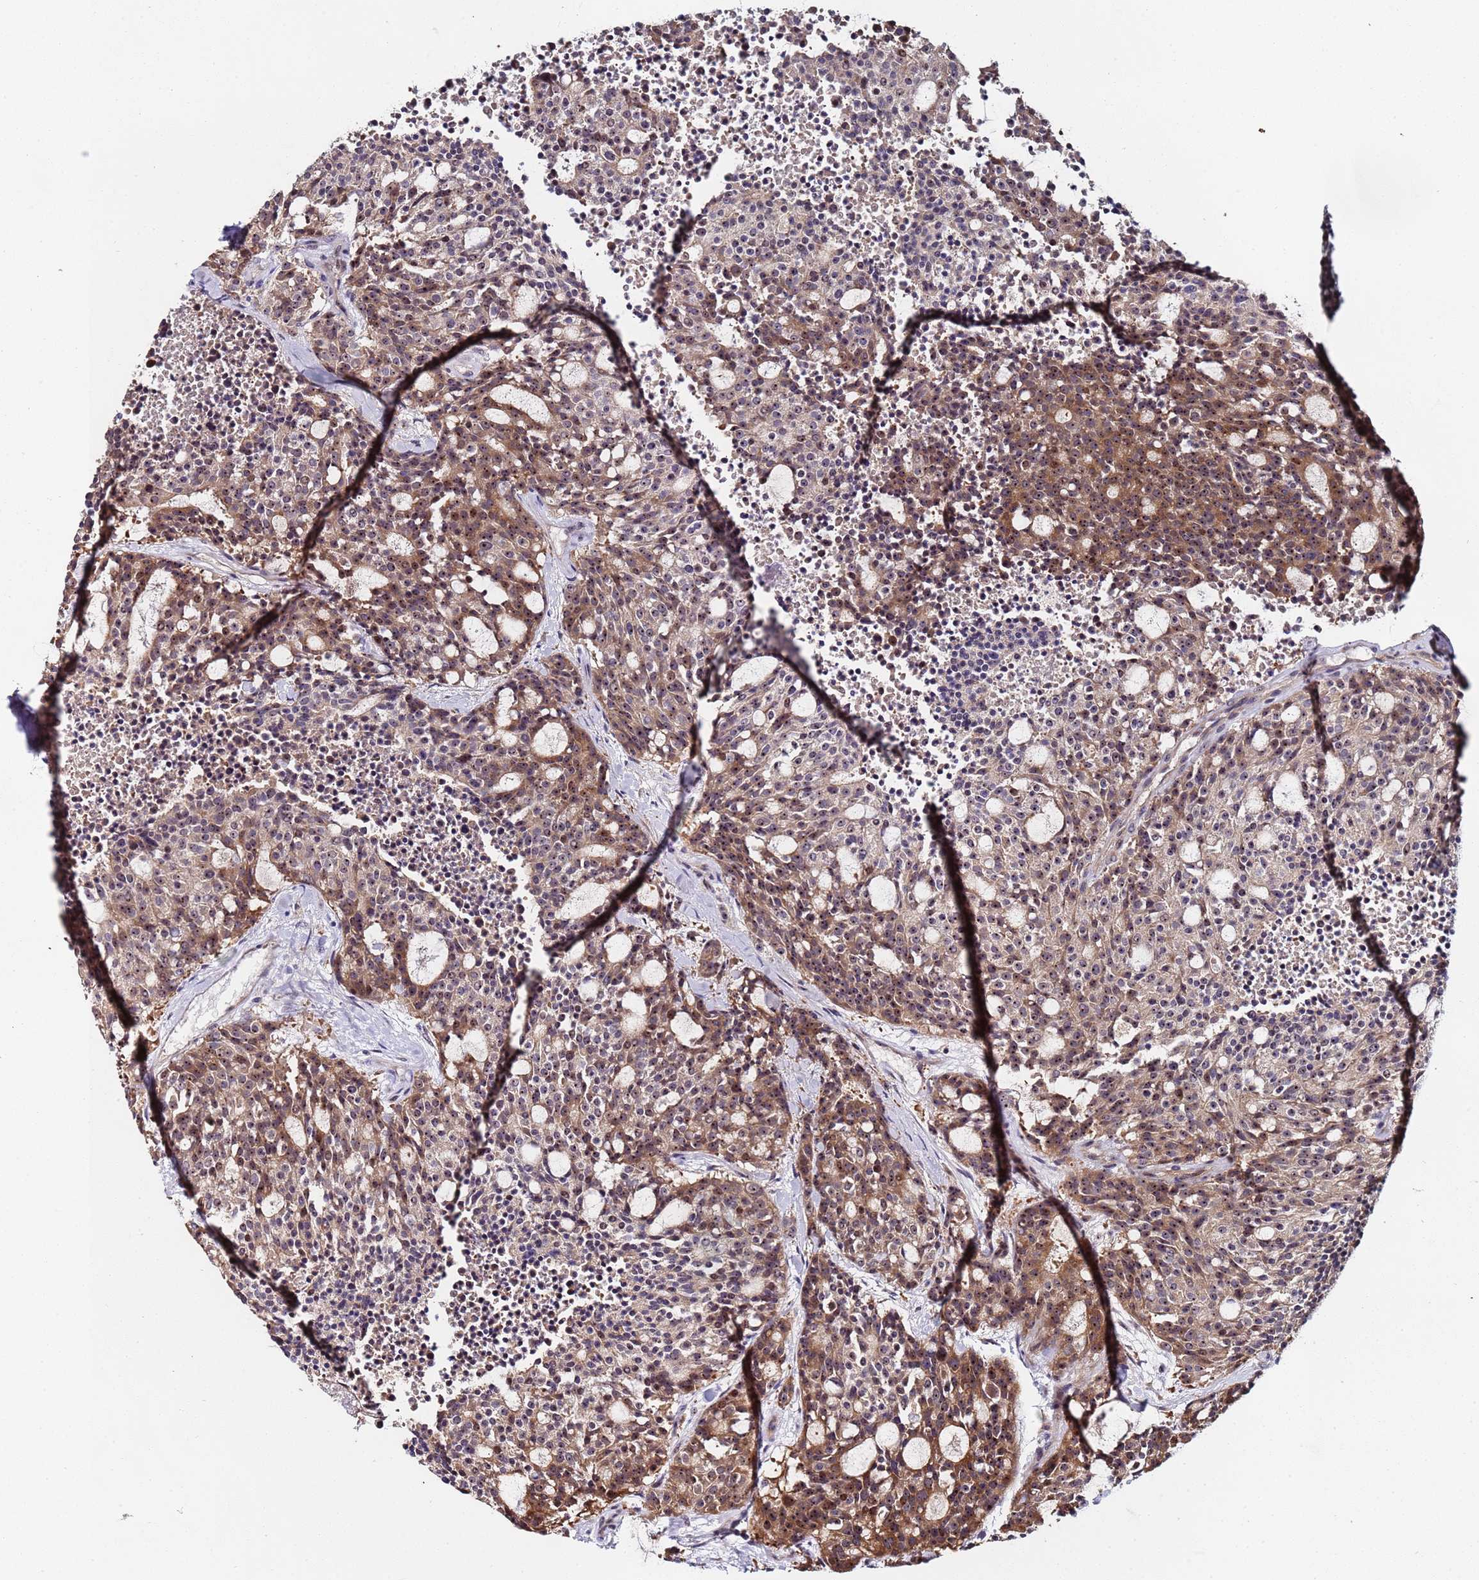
{"staining": {"intensity": "moderate", "quantity": ">75%", "location": "cytoplasmic/membranous,nuclear"}, "tissue": "carcinoid", "cell_type": "Tumor cells", "image_type": "cancer", "snomed": [{"axis": "morphology", "description": "Carcinoid, malignant, NOS"}, {"axis": "topography", "description": "Pancreas"}], "caption": "High-magnification brightfield microscopy of carcinoid stained with DAB (3,3'-diaminobenzidine) (brown) and counterstained with hematoxylin (blue). tumor cells exhibit moderate cytoplasmic/membranous and nuclear expression is appreciated in about>75% of cells.", "gene": "KRI1", "patient": {"sex": "female", "age": 54}}